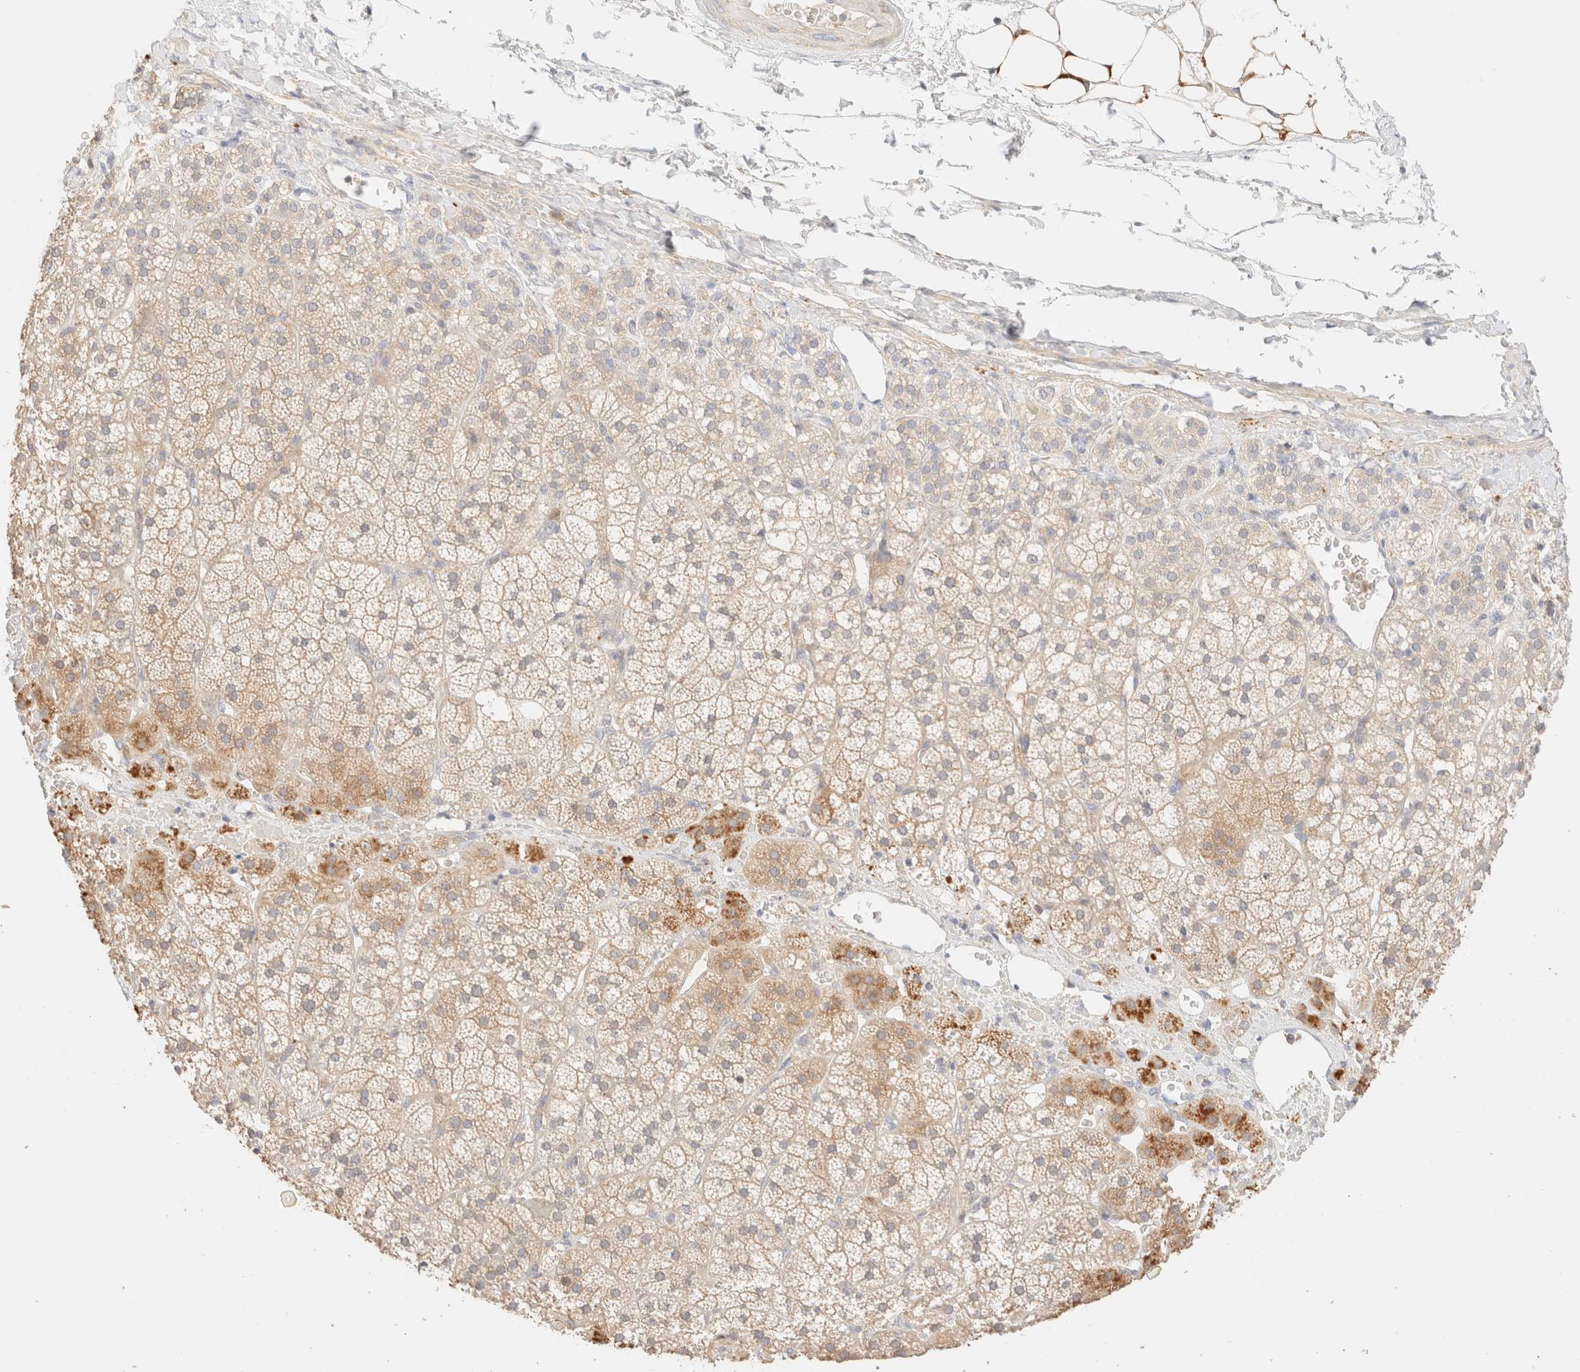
{"staining": {"intensity": "moderate", "quantity": "25%-75%", "location": "cytoplasmic/membranous"}, "tissue": "adrenal gland", "cell_type": "Glandular cells", "image_type": "normal", "snomed": [{"axis": "morphology", "description": "Normal tissue, NOS"}, {"axis": "topography", "description": "Adrenal gland"}], "caption": "DAB (3,3'-diaminobenzidine) immunohistochemical staining of benign human adrenal gland reveals moderate cytoplasmic/membranous protein positivity in approximately 25%-75% of glandular cells. The protein is shown in brown color, while the nuclei are stained blue.", "gene": "SGSM2", "patient": {"sex": "female", "age": 44}}